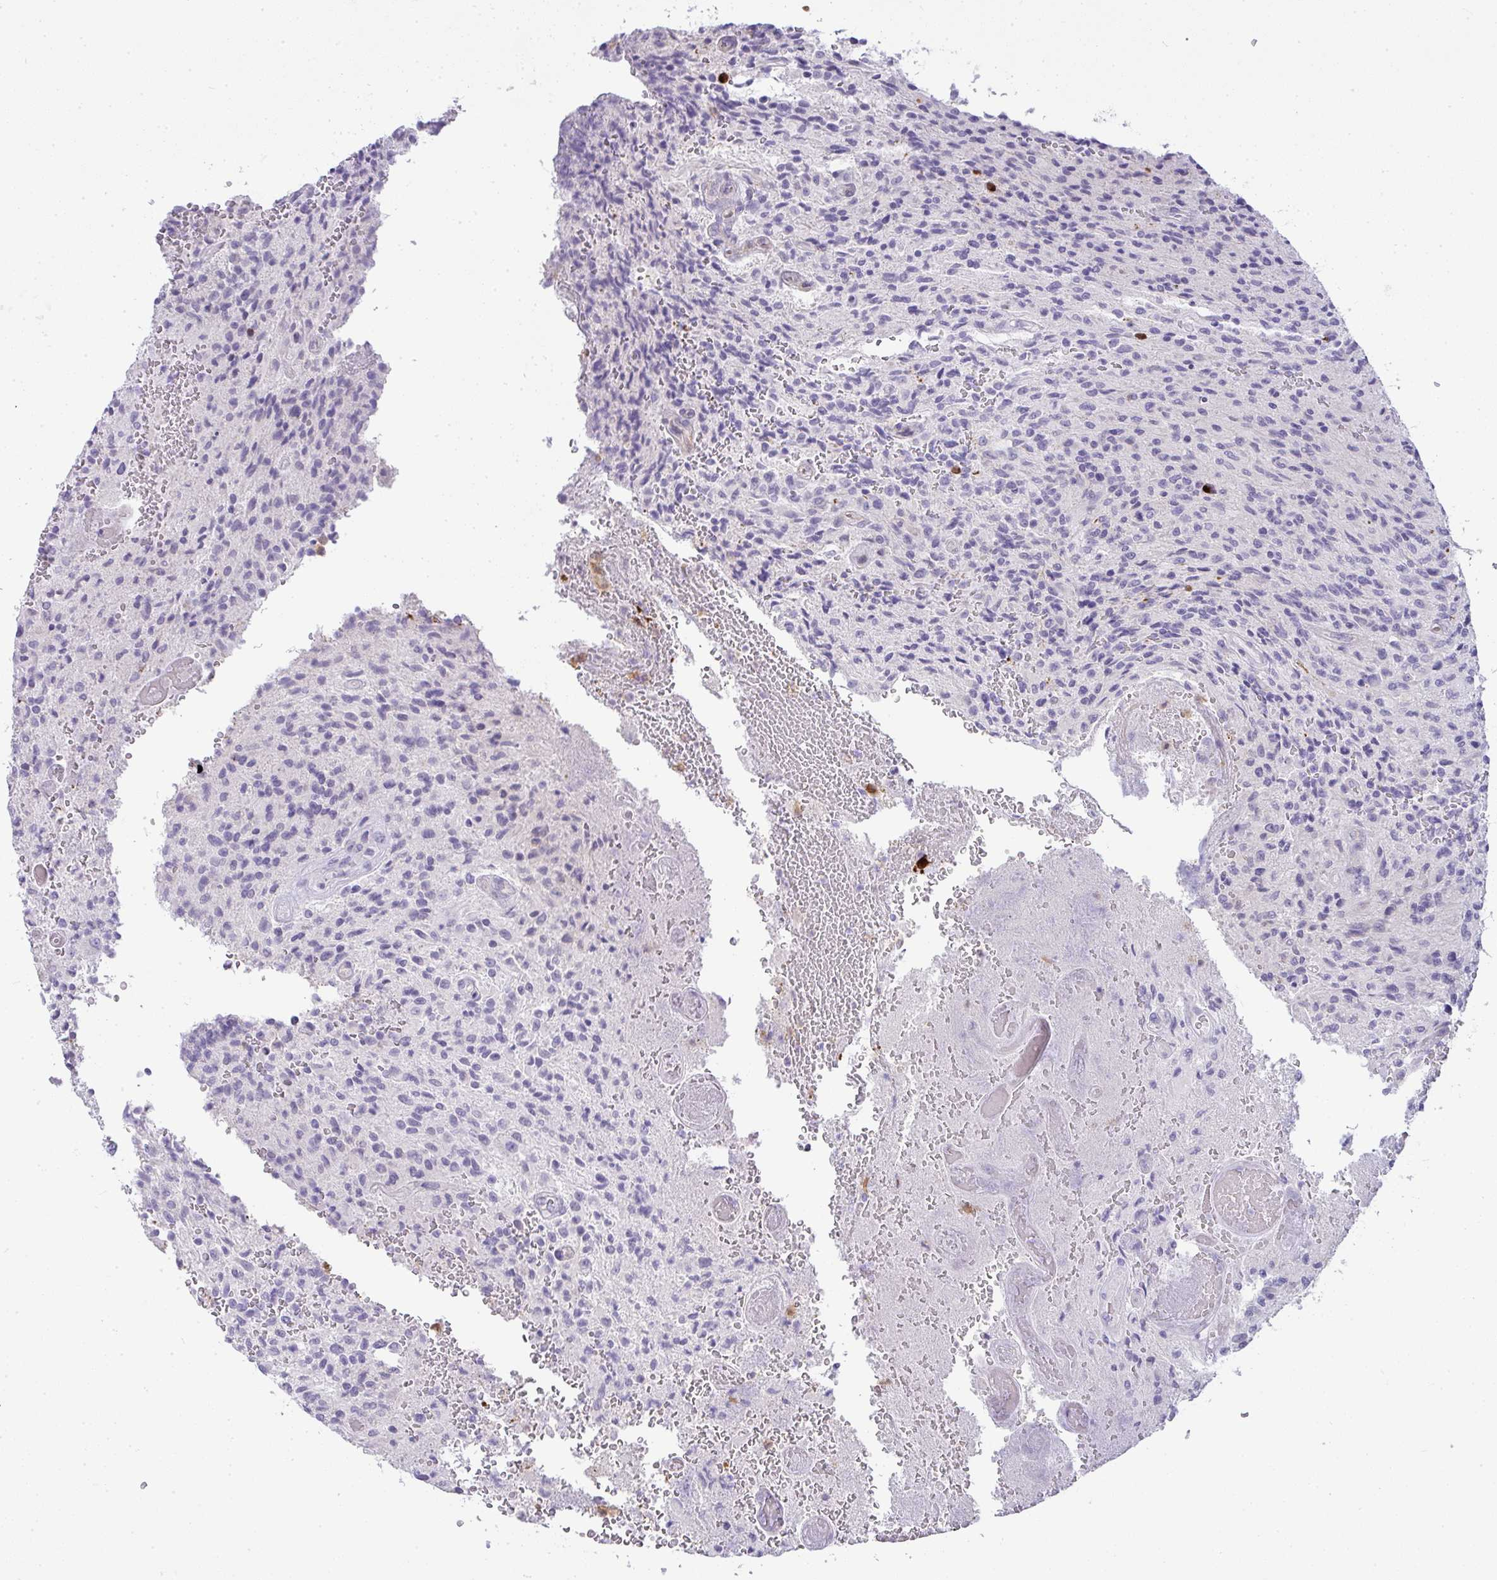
{"staining": {"intensity": "negative", "quantity": "none", "location": "none"}, "tissue": "glioma", "cell_type": "Tumor cells", "image_type": "cancer", "snomed": [{"axis": "morphology", "description": "Normal tissue, NOS"}, {"axis": "morphology", "description": "Glioma, malignant, High grade"}, {"axis": "topography", "description": "Cerebral cortex"}], "caption": "A histopathology image of human high-grade glioma (malignant) is negative for staining in tumor cells.", "gene": "LIPE", "patient": {"sex": "male", "age": 56}}